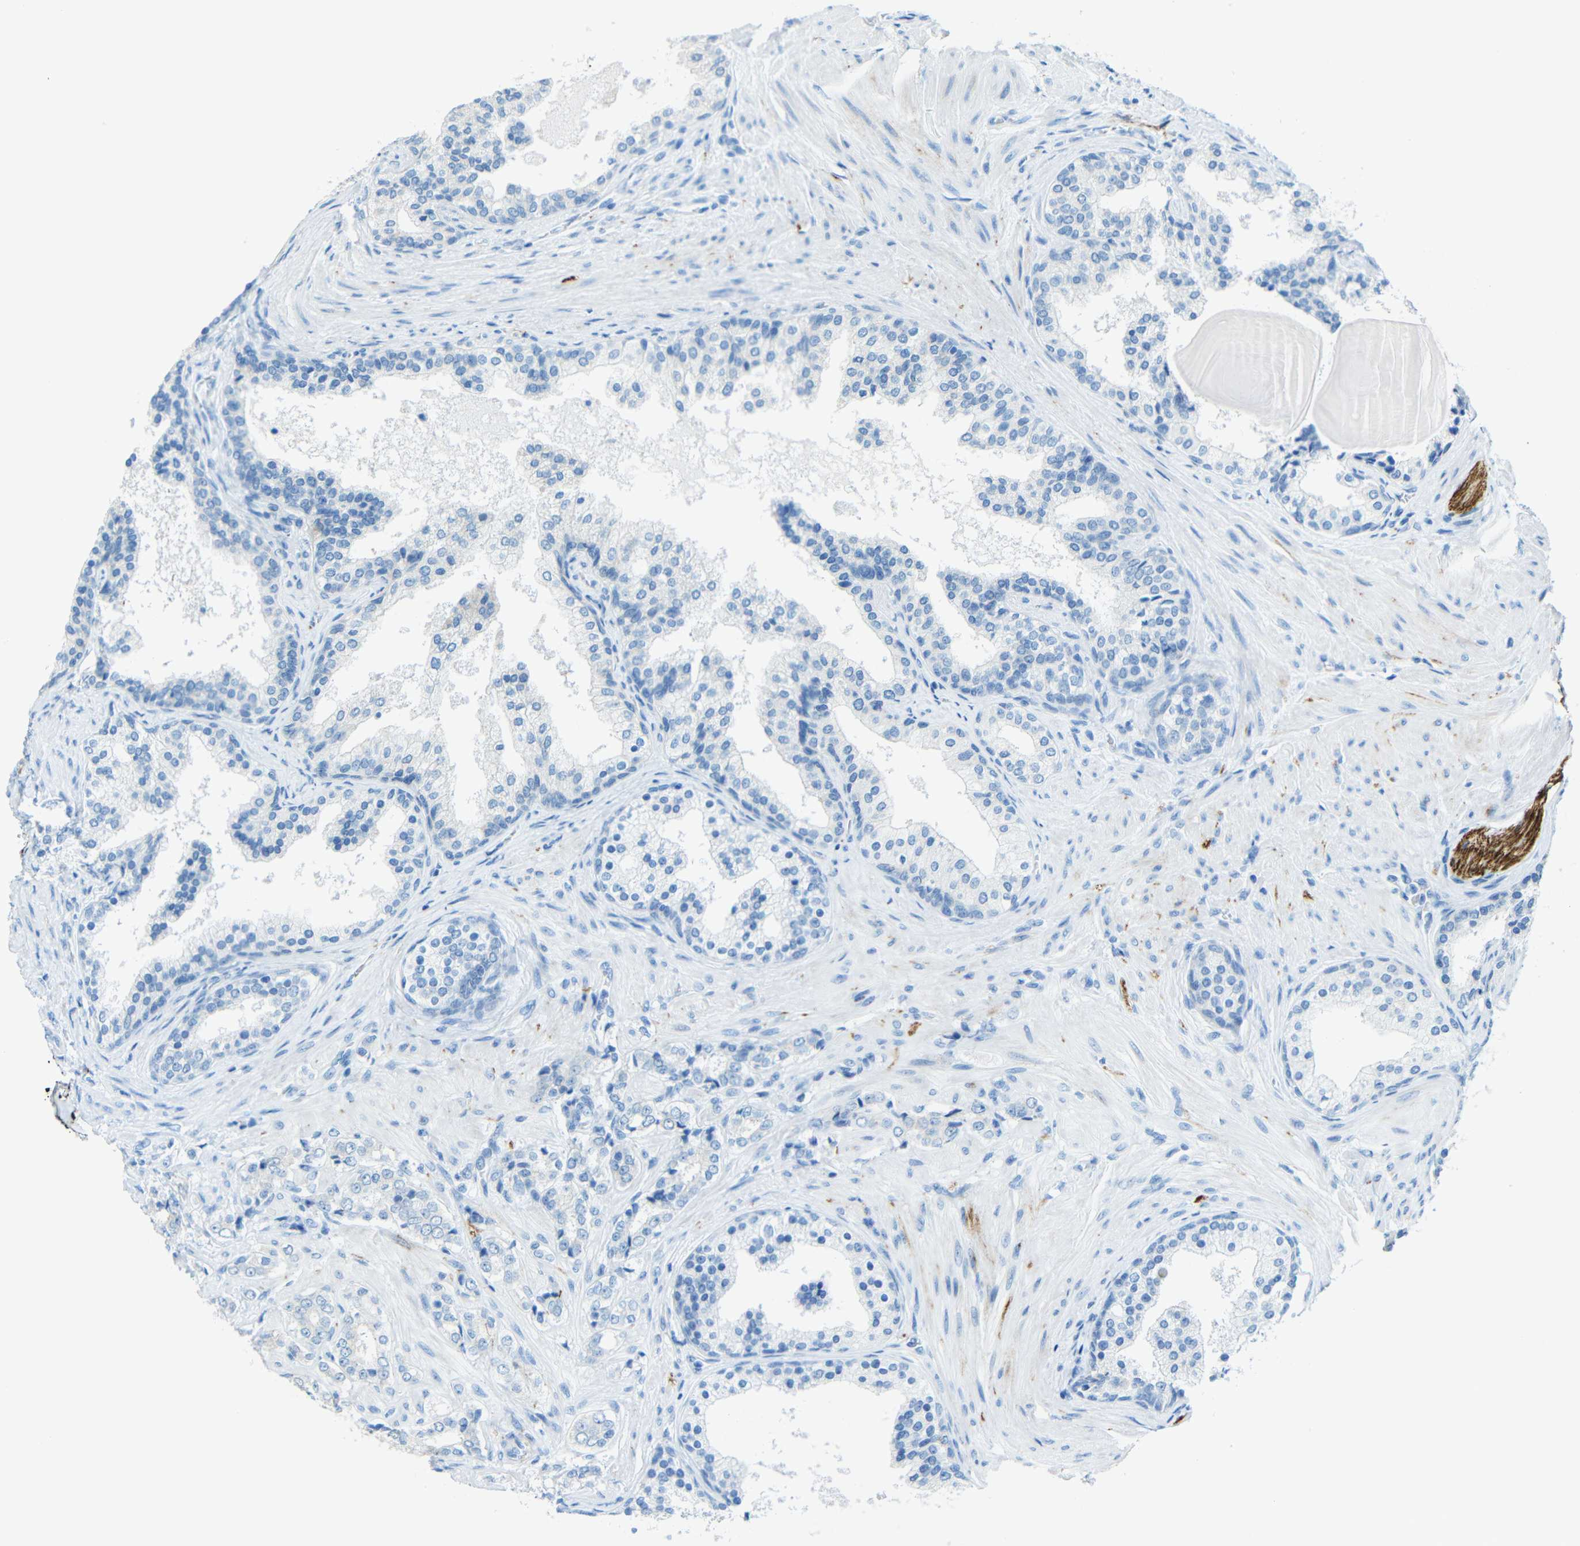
{"staining": {"intensity": "negative", "quantity": "none", "location": "none"}, "tissue": "prostate cancer", "cell_type": "Tumor cells", "image_type": "cancer", "snomed": [{"axis": "morphology", "description": "Adenocarcinoma, Low grade"}, {"axis": "topography", "description": "Prostate"}], "caption": "Prostate cancer (adenocarcinoma (low-grade)) was stained to show a protein in brown. There is no significant staining in tumor cells.", "gene": "TUBB4B", "patient": {"sex": "male", "age": 60}}